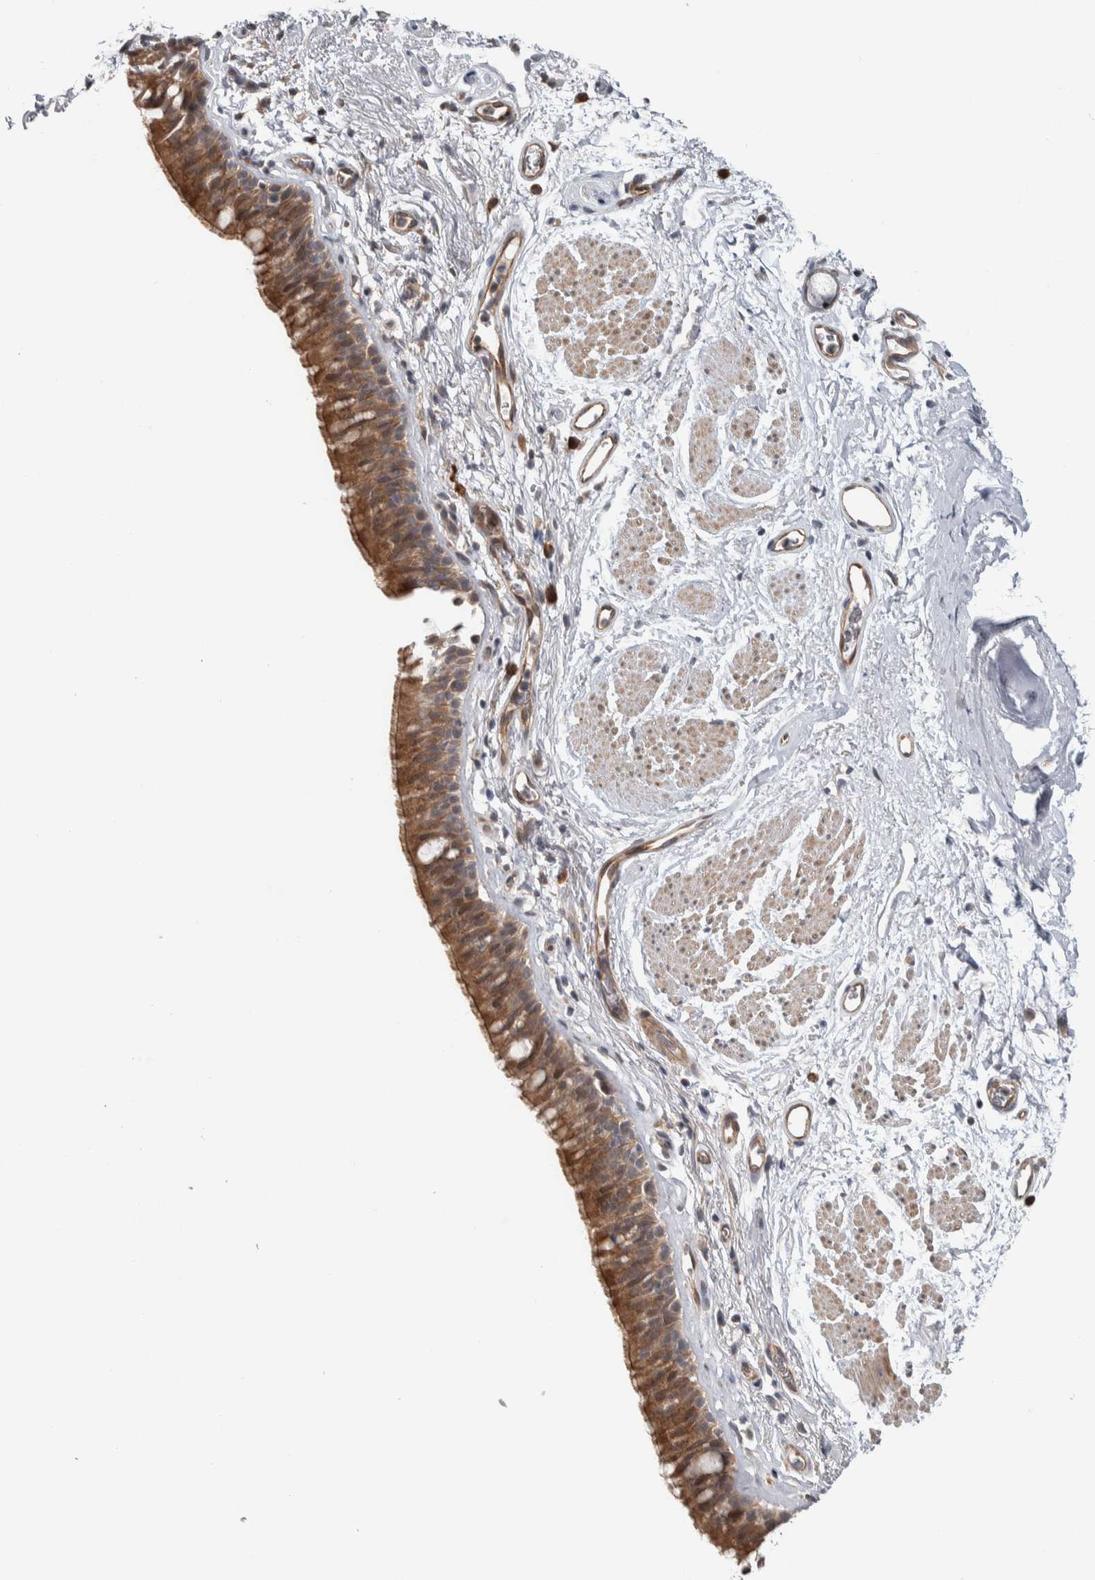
{"staining": {"intensity": "moderate", "quantity": ">75%", "location": "cytoplasmic/membranous"}, "tissue": "bronchus", "cell_type": "Respiratory epithelial cells", "image_type": "normal", "snomed": [{"axis": "morphology", "description": "Normal tissue, NOS"}, {"axis": "topography", "description": "Cartilage tissue"}, {"axis": "topography", "description": "Bronchus"}], "caption": "Immunohistochemical staining of unremarkable bronchus displays medium levels of moderate cytoplasmic/membranous staining in about >75% of respiratory epithelial cells. (Brightfield microscopy of DAB IHC at high magnification).", "gene": "TBC1D31", "patient": {"sex": "female", "age": 53}}